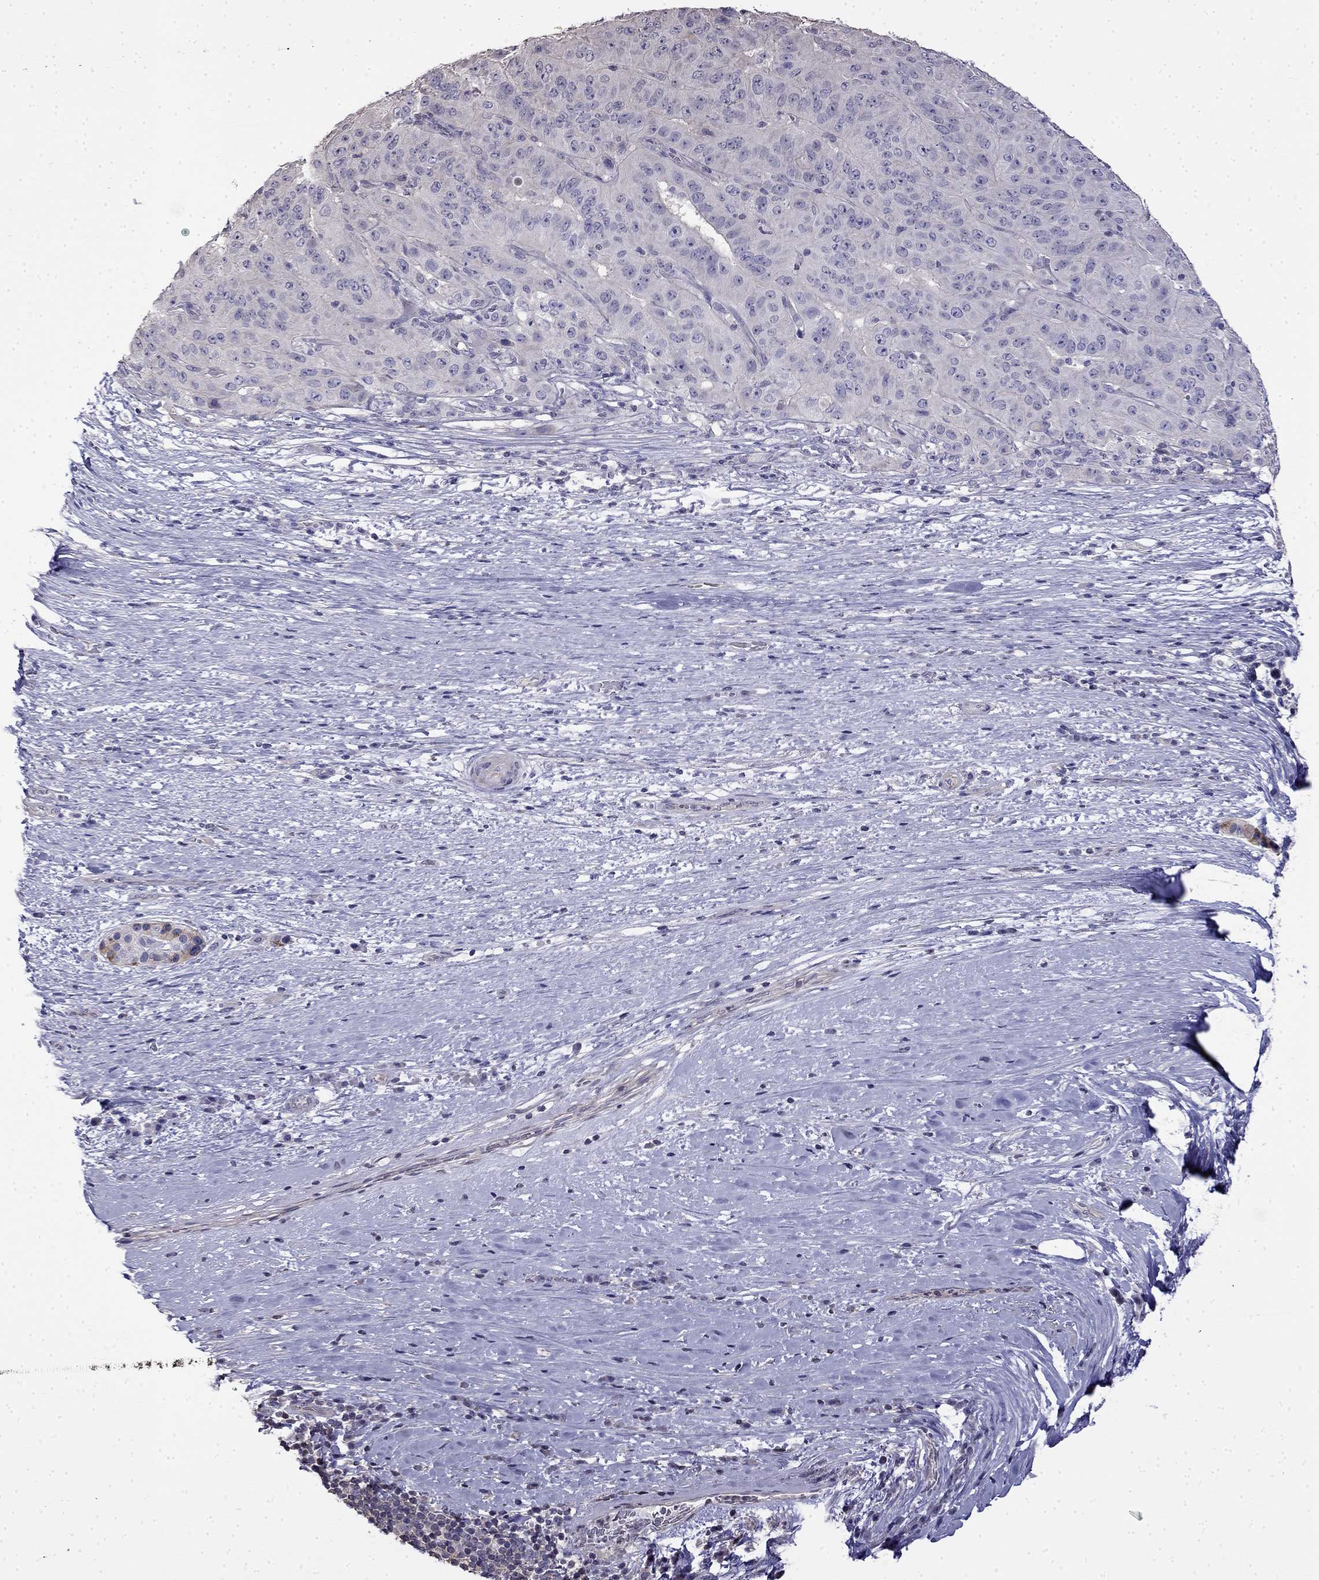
{"staining": {"intensity": "negative", "quantity": "none", "location": "none"}, "tissue": "pancreatic cancer", "cell_type": "Tumor cells", "image_type": "cancer", "snomed": [{"axis": "morphology", "description": "Adenocarcinoma, NOS"}, {"axis": "topography", "description": "Pancreas"}], "caption": "Immunohistochemistry (IHC) photomicrograph of neoplastic tissue: human pancreatic cancer stained with DAB shows no significant protein expression in tumor cells.", "gene": "GUCA1B", "patient": {"sex": "male", "age": 63}}